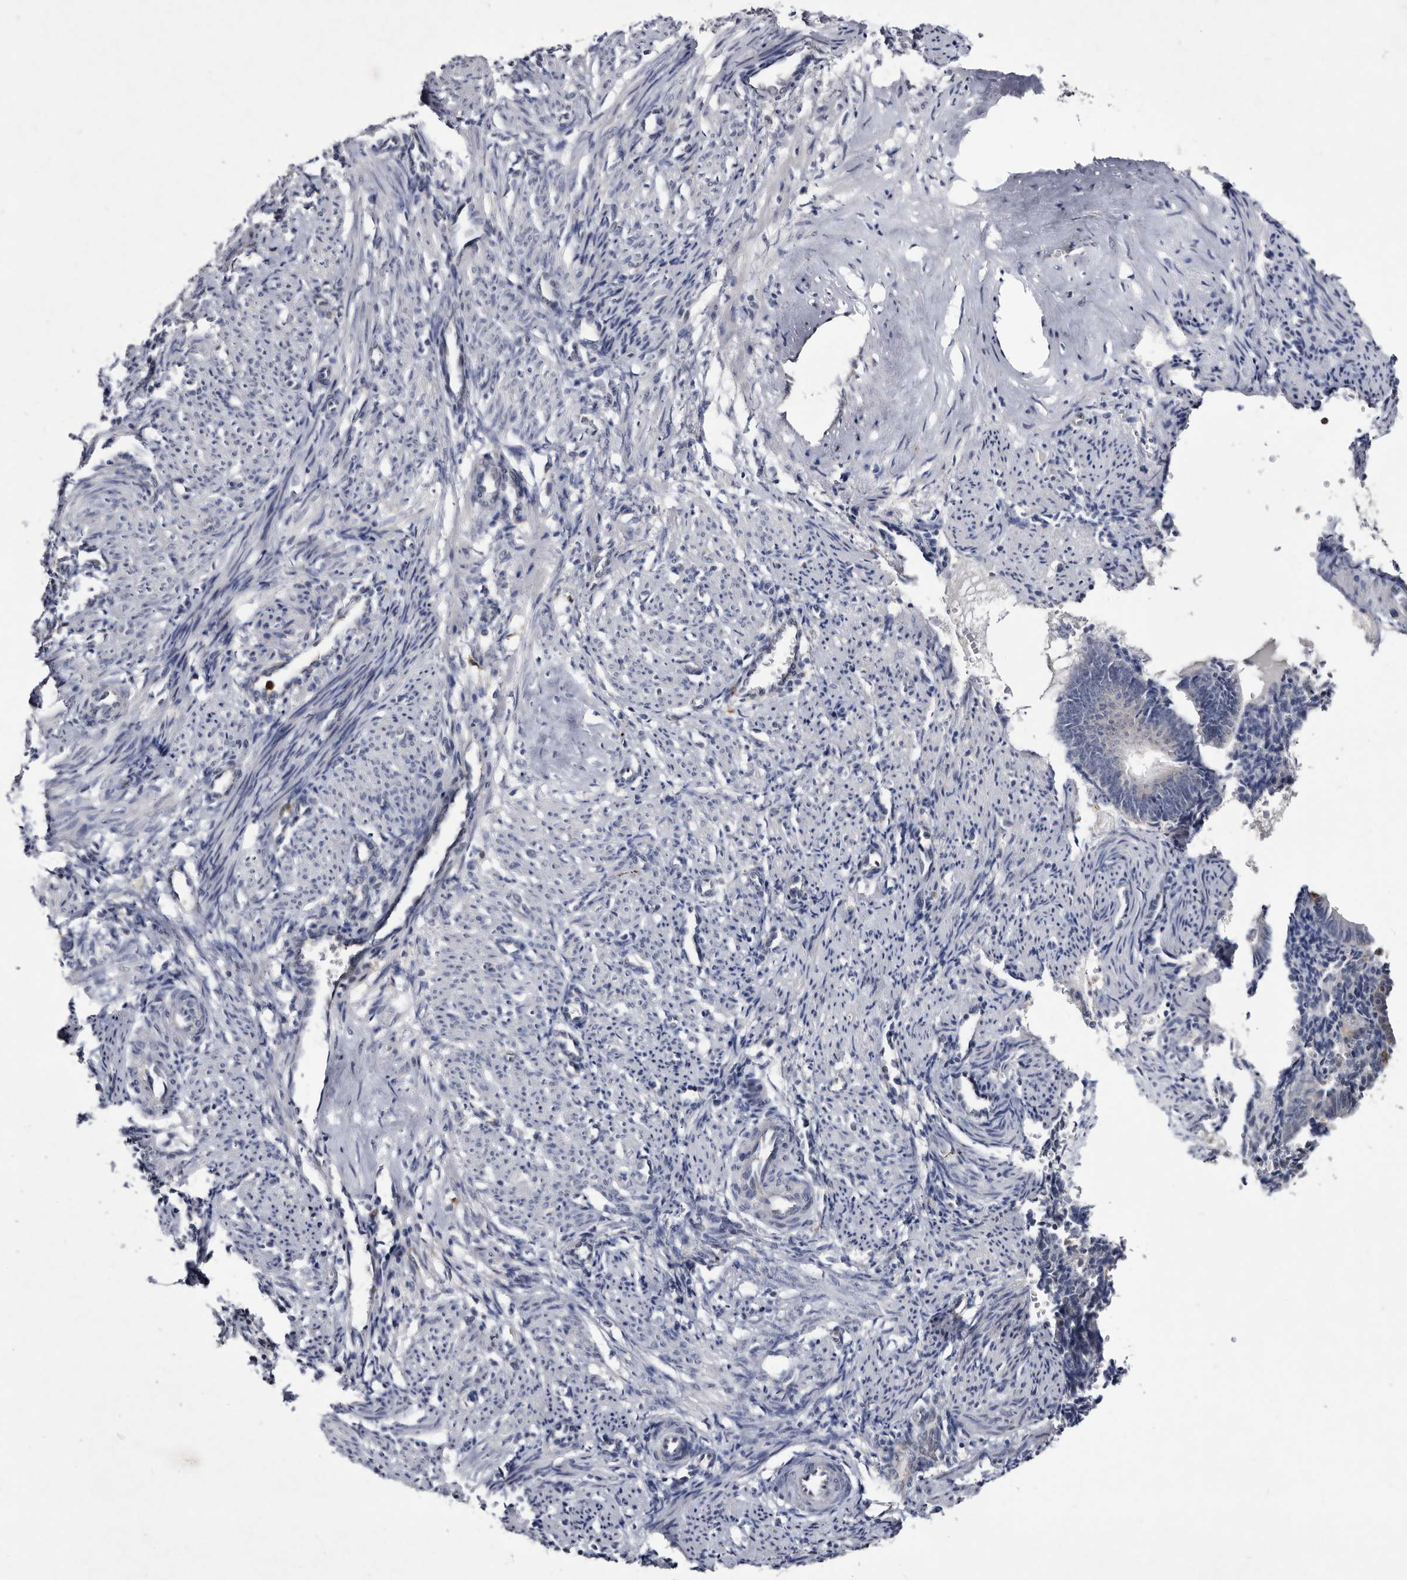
{"staining": {"intensity": "negative", "quantity": "none", "location": "none"}, "tissue": "smooth muscle", "cell_type": "Smooth muscle cells", "image_type": "normal", "snomed": [{"axis": "morphology", "description": "Normal tissue, NOS"}, {"axis": "topography", "description": "Endometrium"}], "caption": "Smooth muscle stained for a protein using immunohistochemistry demonstrates no expression smooth muscle cells.", "gene": "SERPINB8", "patient": {"sex": "female", "age": 33}}